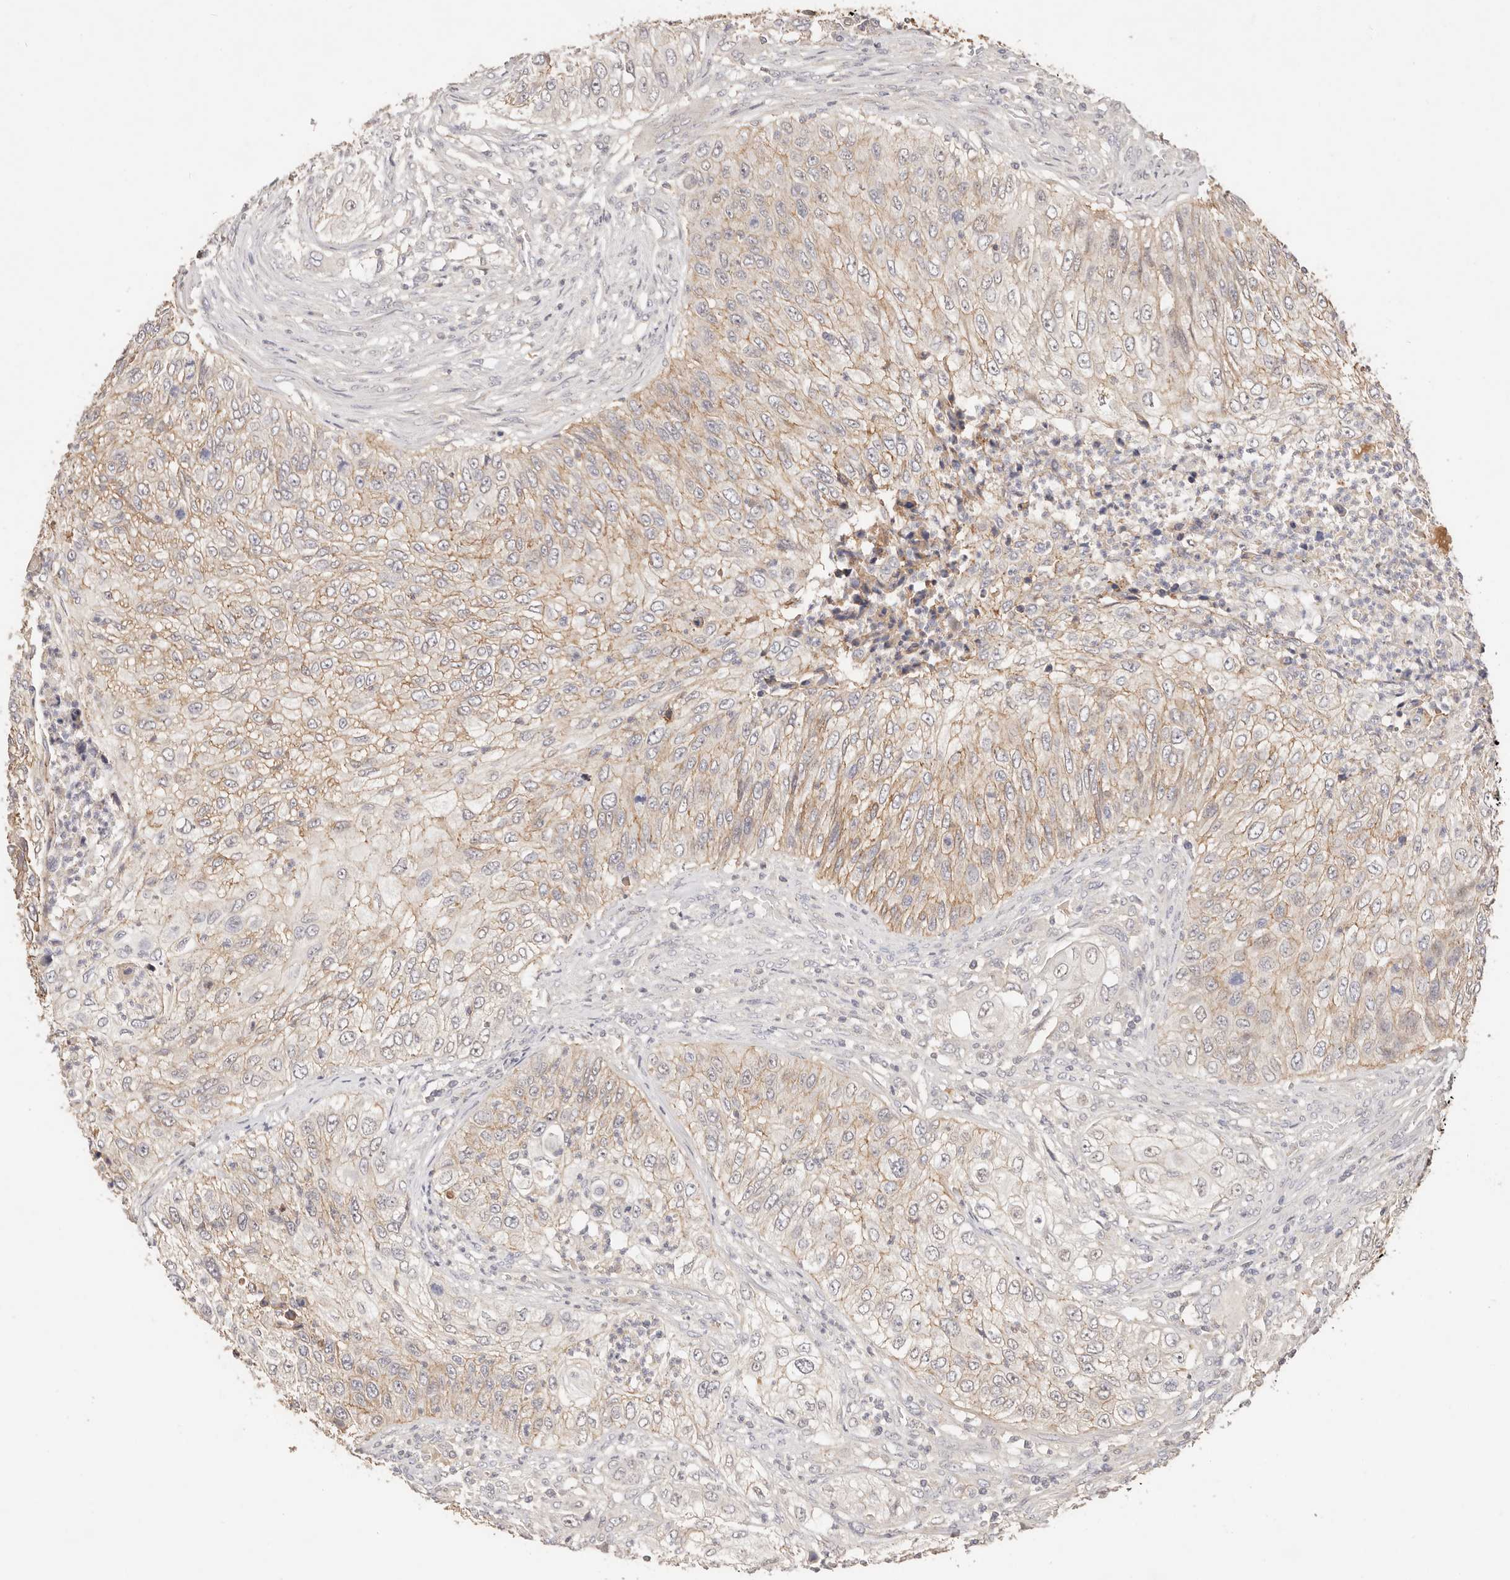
{"staining": {"intensity": "weak", "quantity": "25%-75%", "location": "cytoplasmic/membranous"}, "tissue": "urothelial cancer", "cell_type": "Tumor cells", "image_type": "cancer", "snomed": [{"axis": "morphology", "description": "Urothelial carcinoma, High grade"}, {"axis": "topography", "description": "Urinary bladder"}], "caption": "Immunohistochemical staining of urothelial cancer demonstrates low levels of weak cytoplasmic/membranous protein expression in approximately 25%-75% of tumor cells. The staining is performed using DAB brown chromogen to label protein expression. The nuclei are counter-stained blue using hematoxylin.", "gene": "CXADR", "patient": {"sex": "female", "age": 60}}